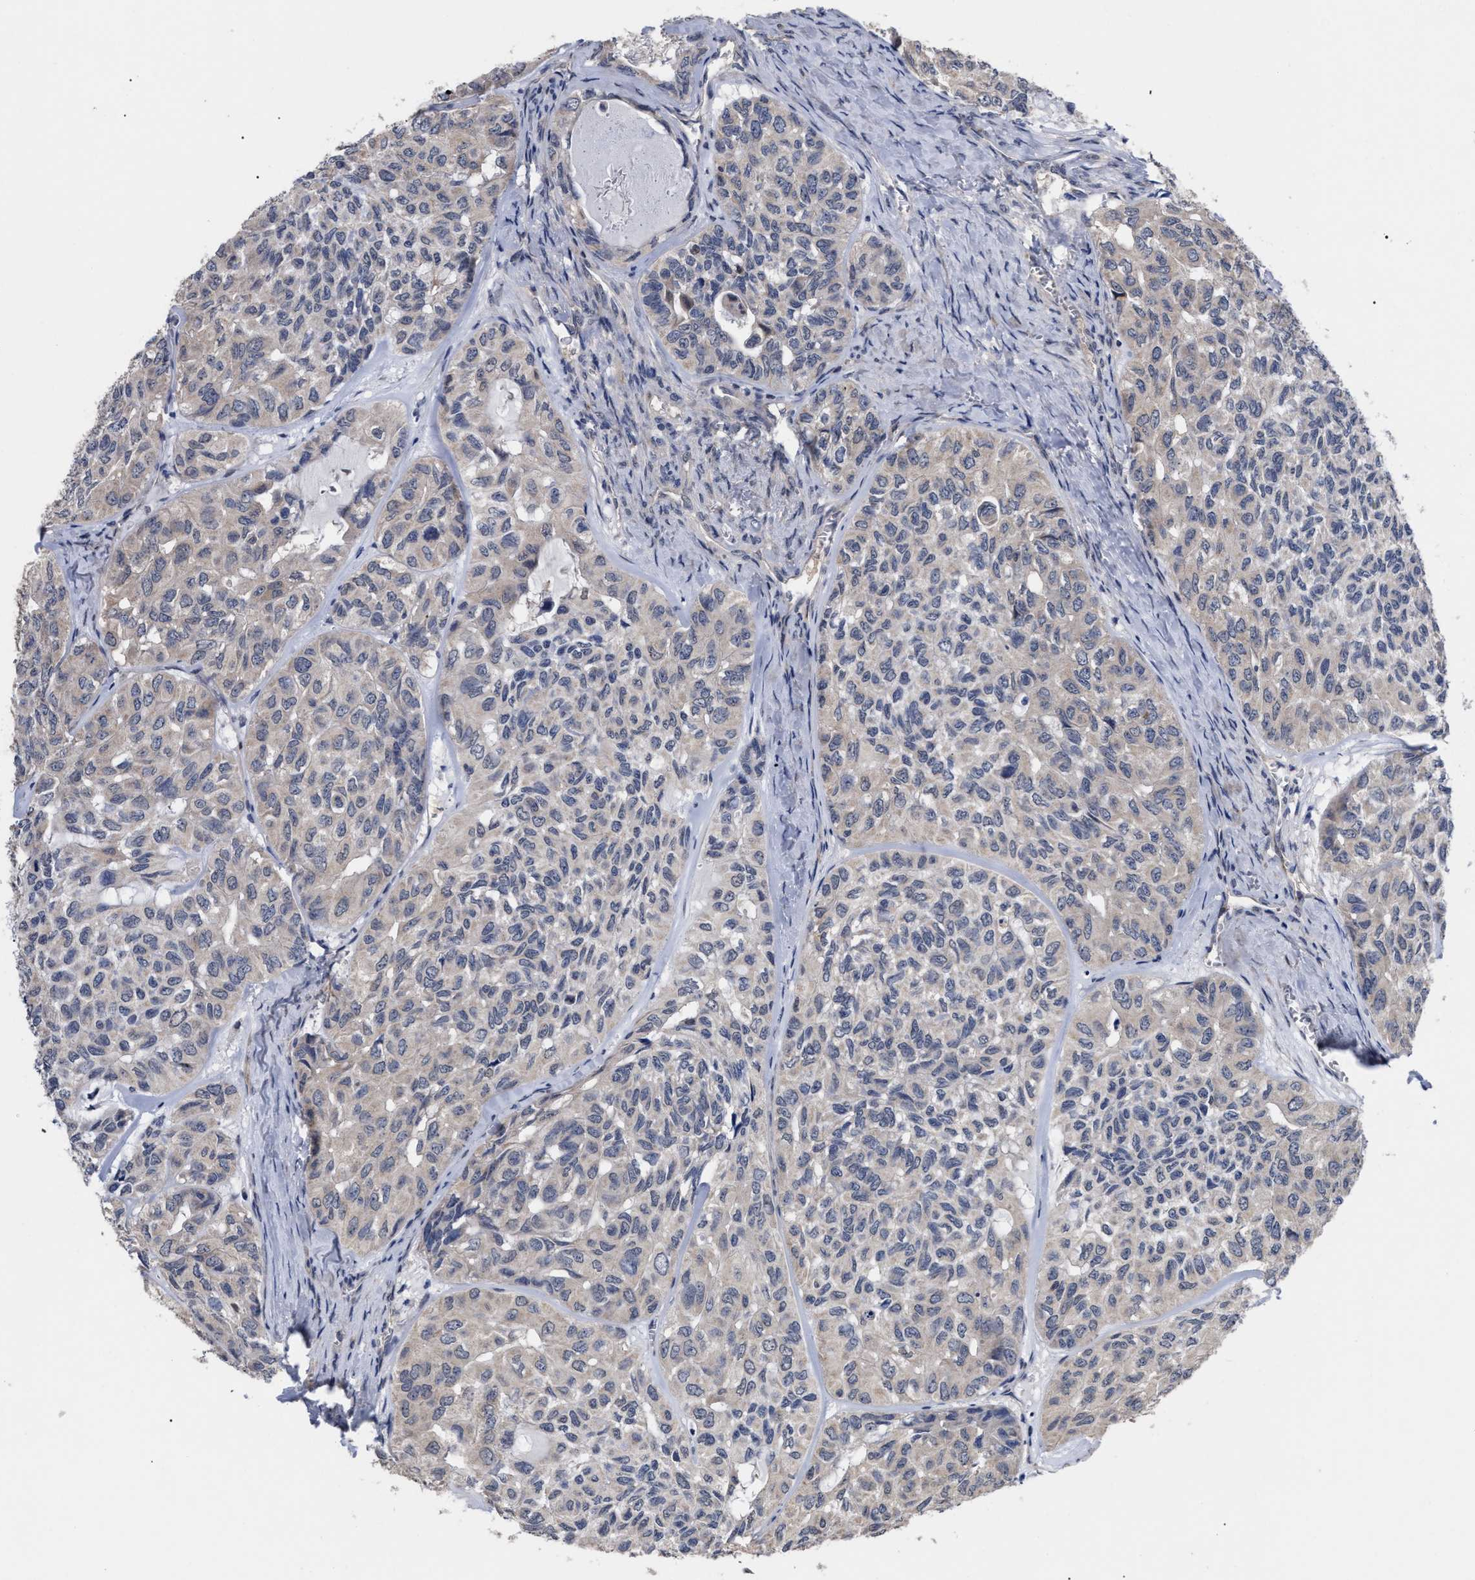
{"staining": {"intensity": "negative", "quantity": "none", "location": "none"}, "tissue": "head and neck cancer", "cell_type": "Tumor cells", "image_type": "cancer", "snomed": [{"axis": "morphology", "description": "Adenocarcinoma, NOS"}, {"axis": "topography", "description": "Salivary gland, NOS"}, {"axis": "topography", "description": "Head-Neck"}], "caption": "There is no significant staining in tumor cells of adenocarcinoma (head and neck).", "gene": "CCN5", "patient": {"sex": "female", "age": 76}}